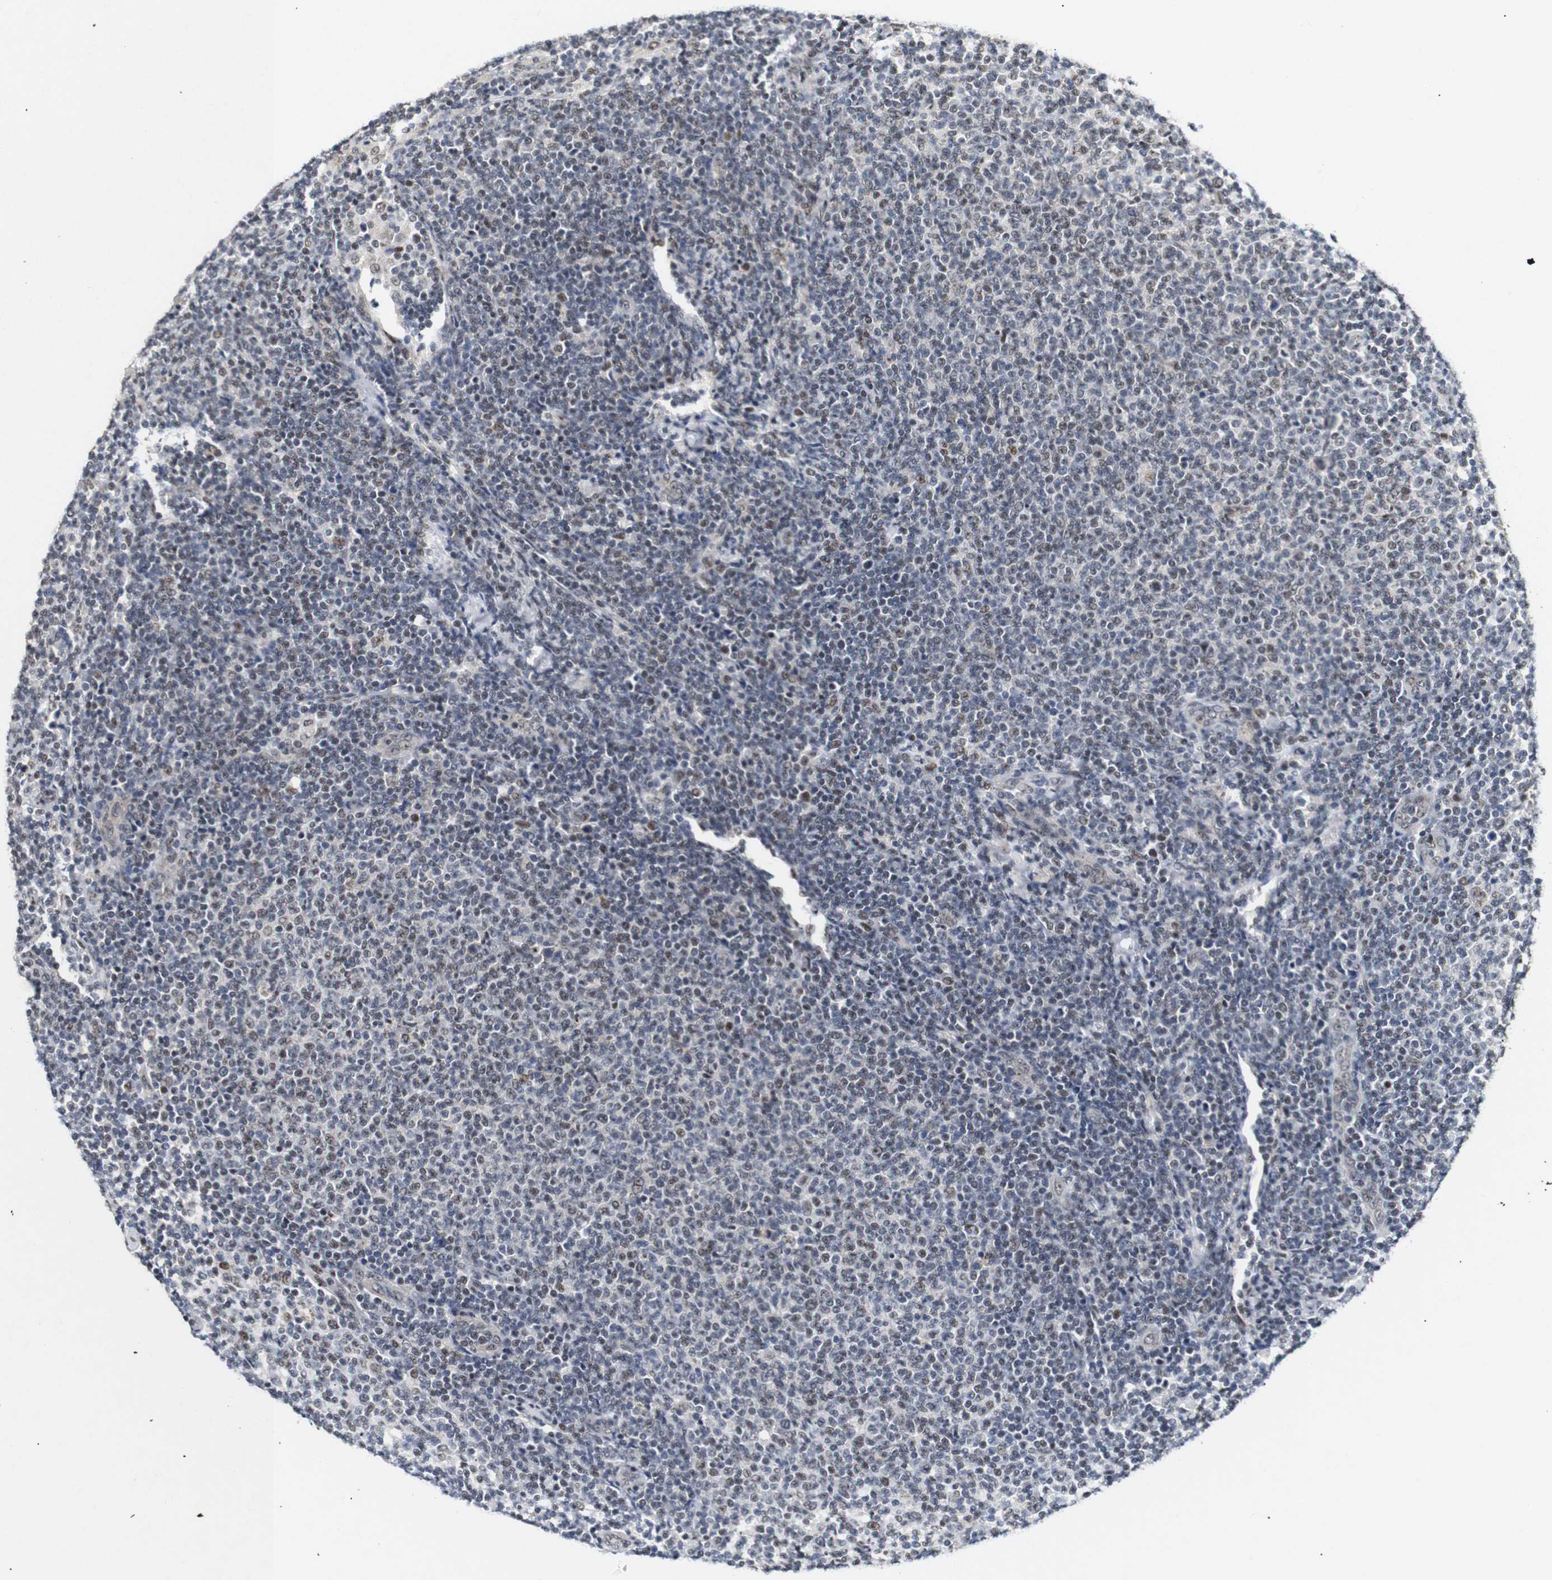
{"staining": {"intensity": "weak", "quantity": "<25%", "location": "nuclear"}, "tissue": "lymphoma", "cell_type": "Tumor cells", "image_type": "cancer", "snomed": [{"axis": "morphology", "description": "Malignant lymphoma, non-Hodgkin's type, Low grade"}, {"axis": "topography", "description": "Lymph node"}], "caption": "Tumor cells show no significant protein staining in lymphoma.", "gene": "PYM1", "patient": {"sex": "male", "age": 66}}